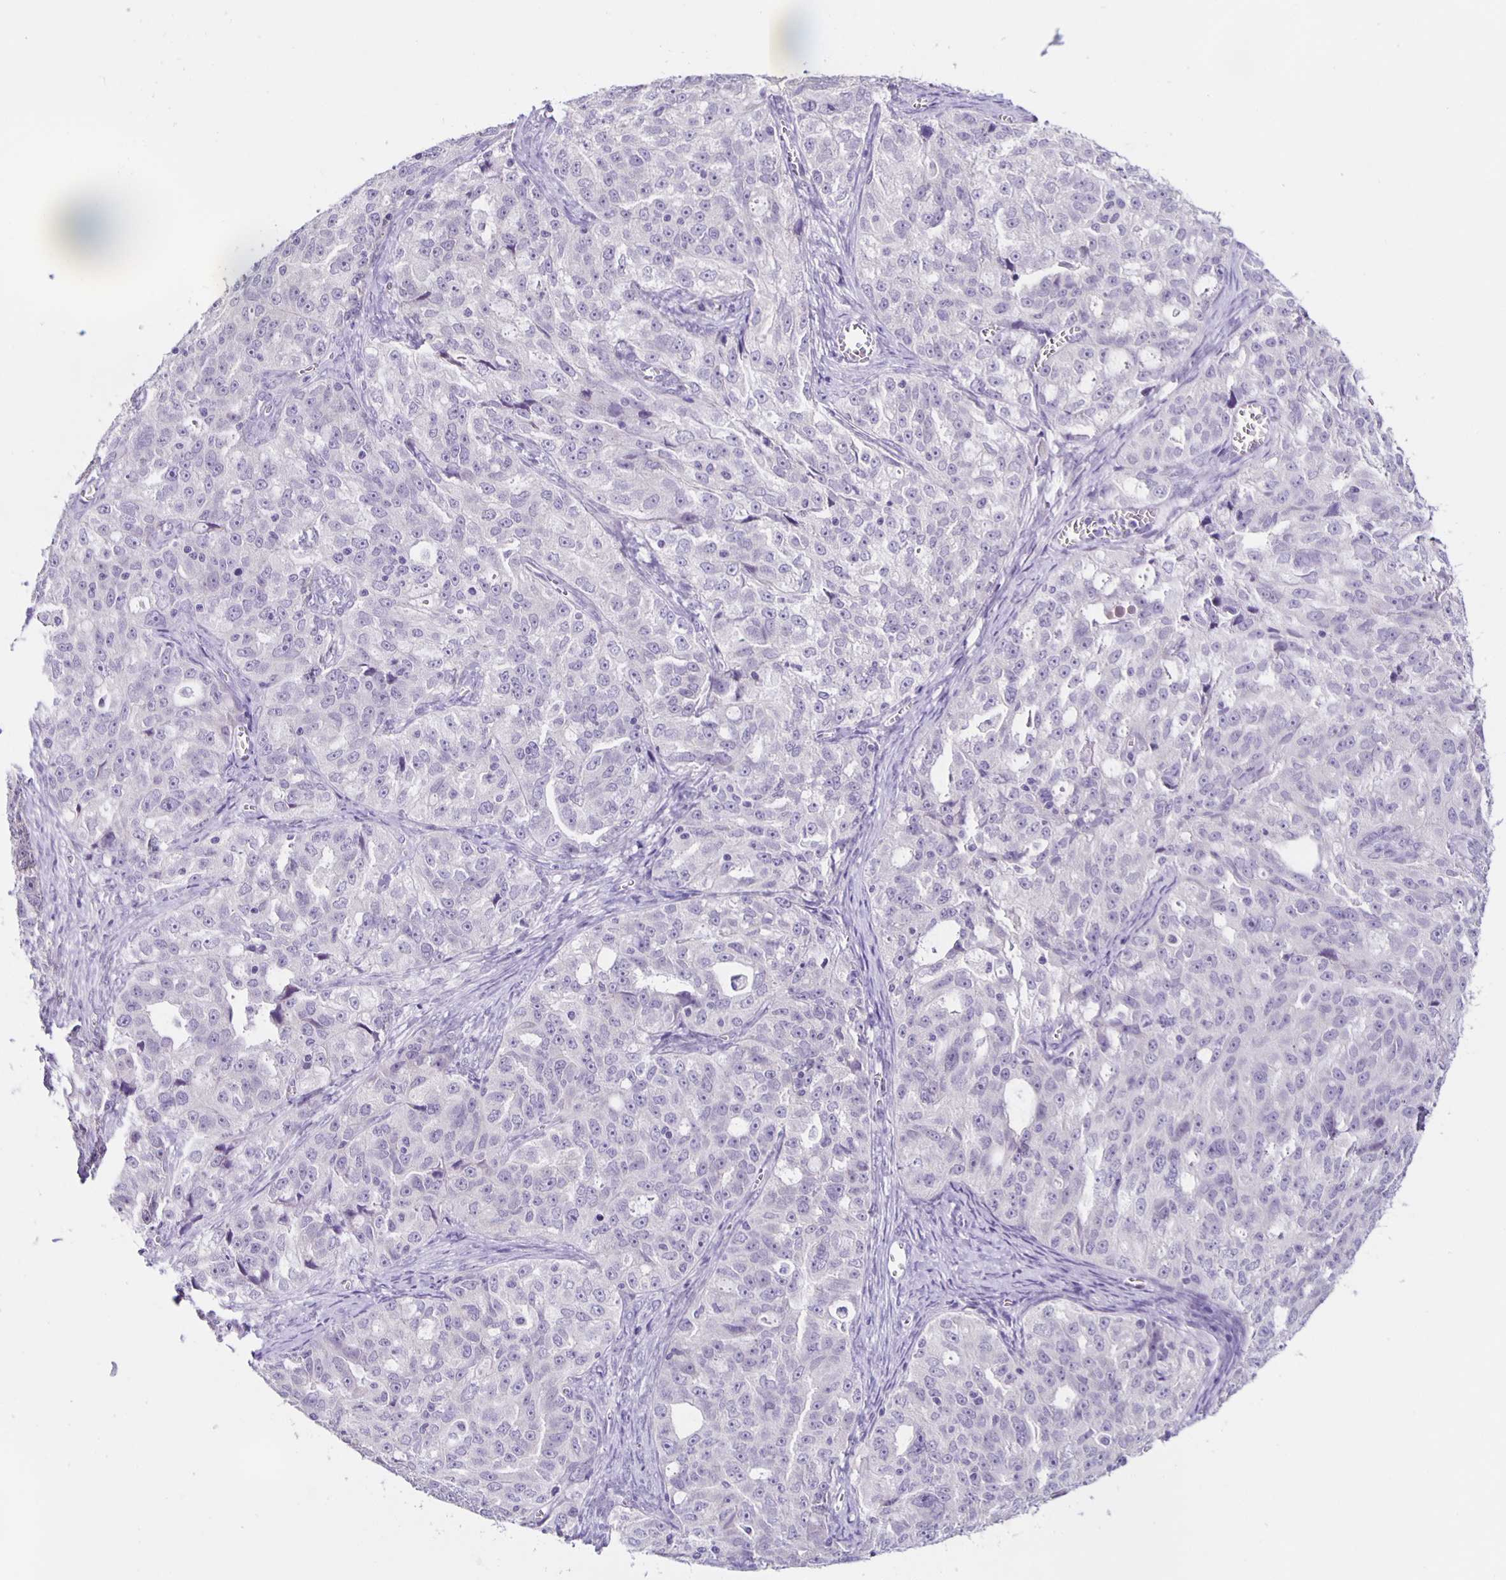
{"staining": {"intensity": "negative", "quantity": "none", "location": "none"}, "tissue": "ovarian cancer", "cell_type": "Tumor cells", "image_type": "cancer", "snomed": [{"axis": "morphology", "description": "Cystadenocarcinoma, serous, NOS"}, {"axis": "topography", "description": "Ovary"}], "caption": "This is an immunohistochemistry (IHC) image of ovarian cancer. There is no positivity in tumor cells.", "gene": "SLC12A3", "patient": {"sex": "female", "age": 51}}